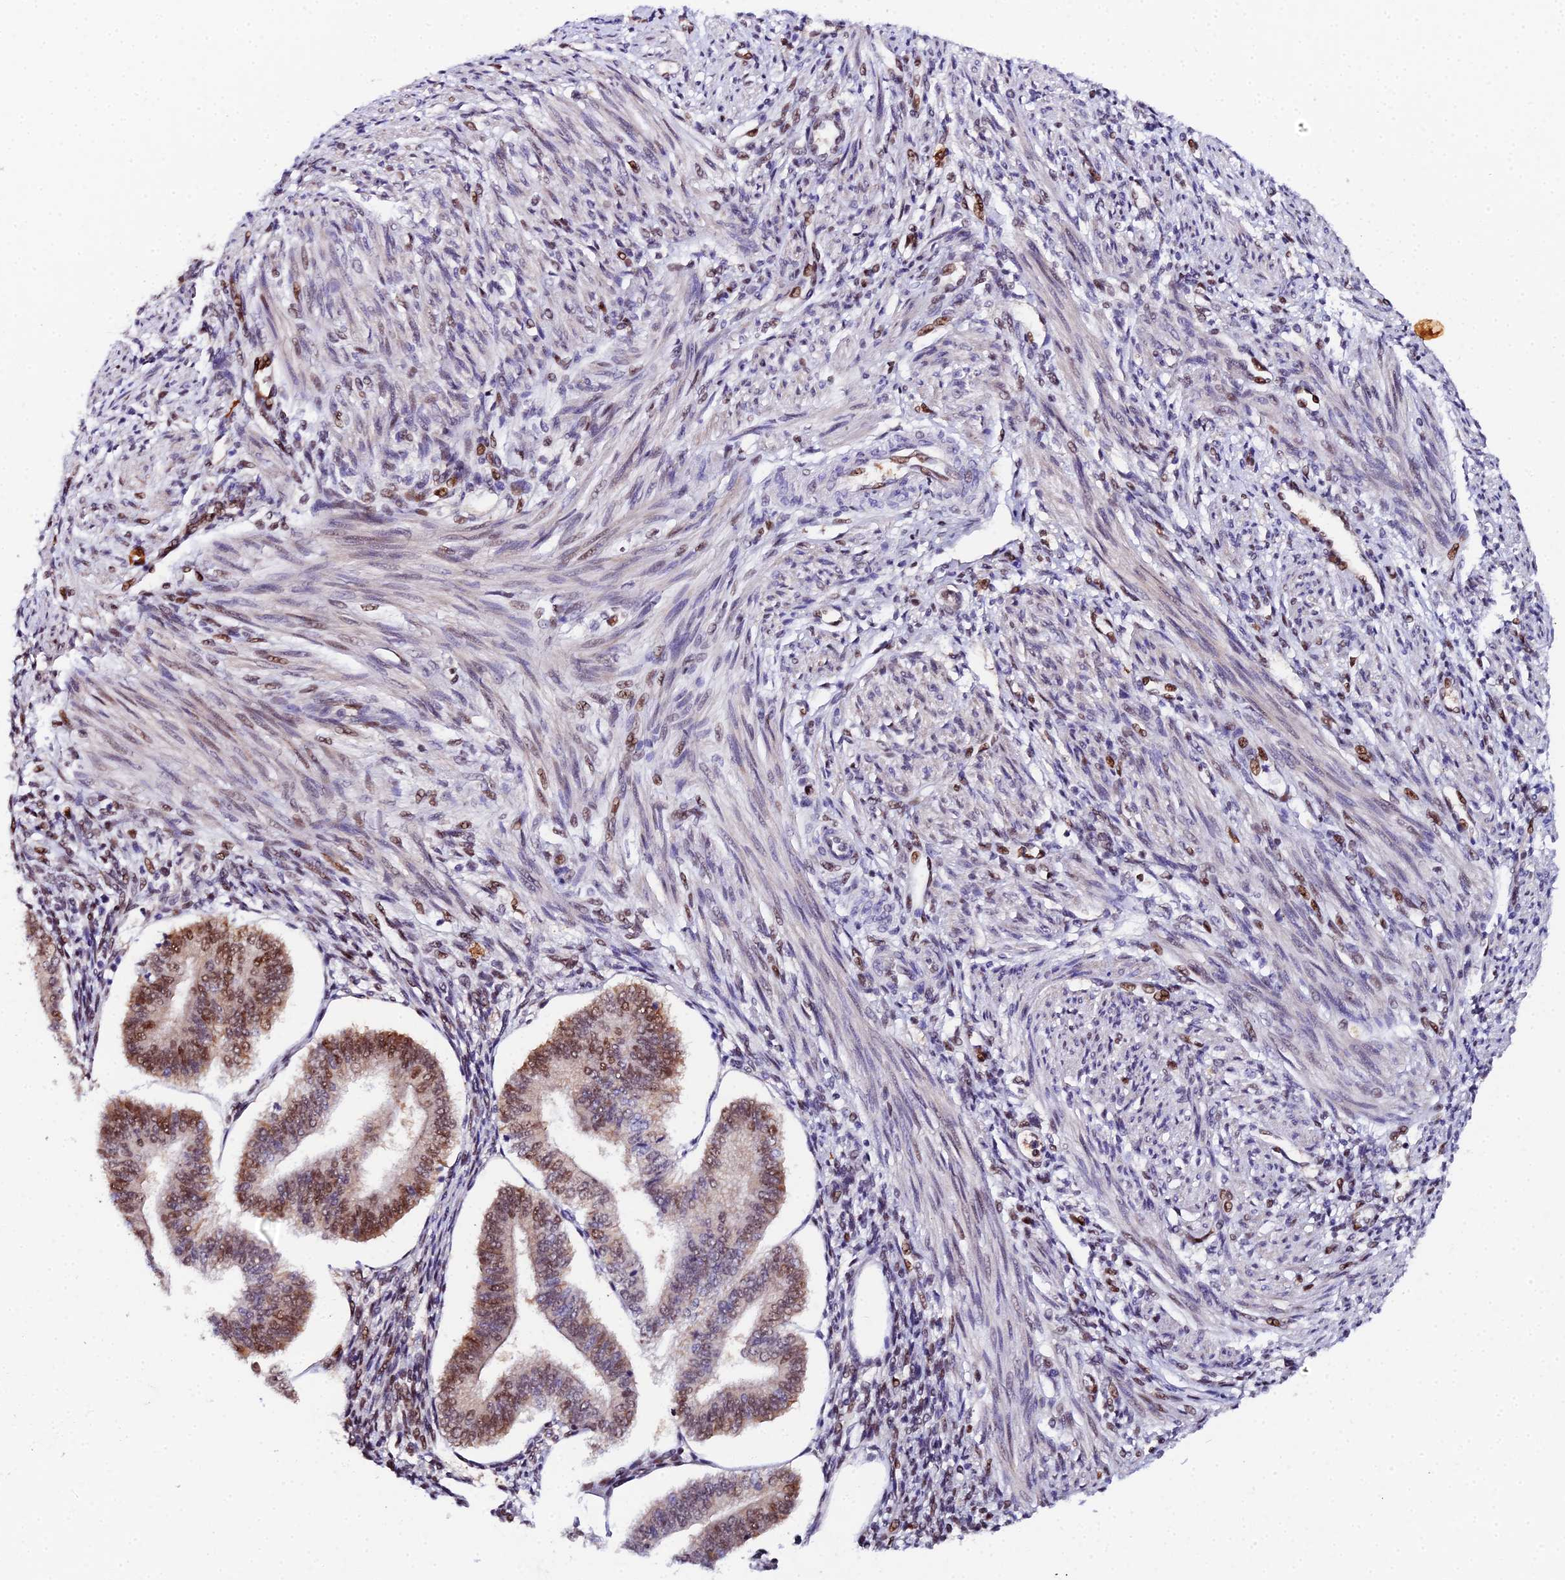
{"staining": {"intensity": "moderate", "quantity": ">75%", "location": "nuclear"}, "tissue": "endometrium", "cell_type": "Cells in endometrial stroma", "image_type": "normal", "snomed": [{"axis": "morphology", "description": "Normal tissue, NOS"}, {"axis": "topography", "description": "Endometrium"}], "caption": "Benign endometrium shows moderate nuclear positivity in about >75% of cells in endometrial stroma (DAB (3,3'-diaminobenzidine) = brown stain, brightfield microscopy at high magnification)..", "gene": "TIFA", "patient": {"sex": "female", "age": 34}}